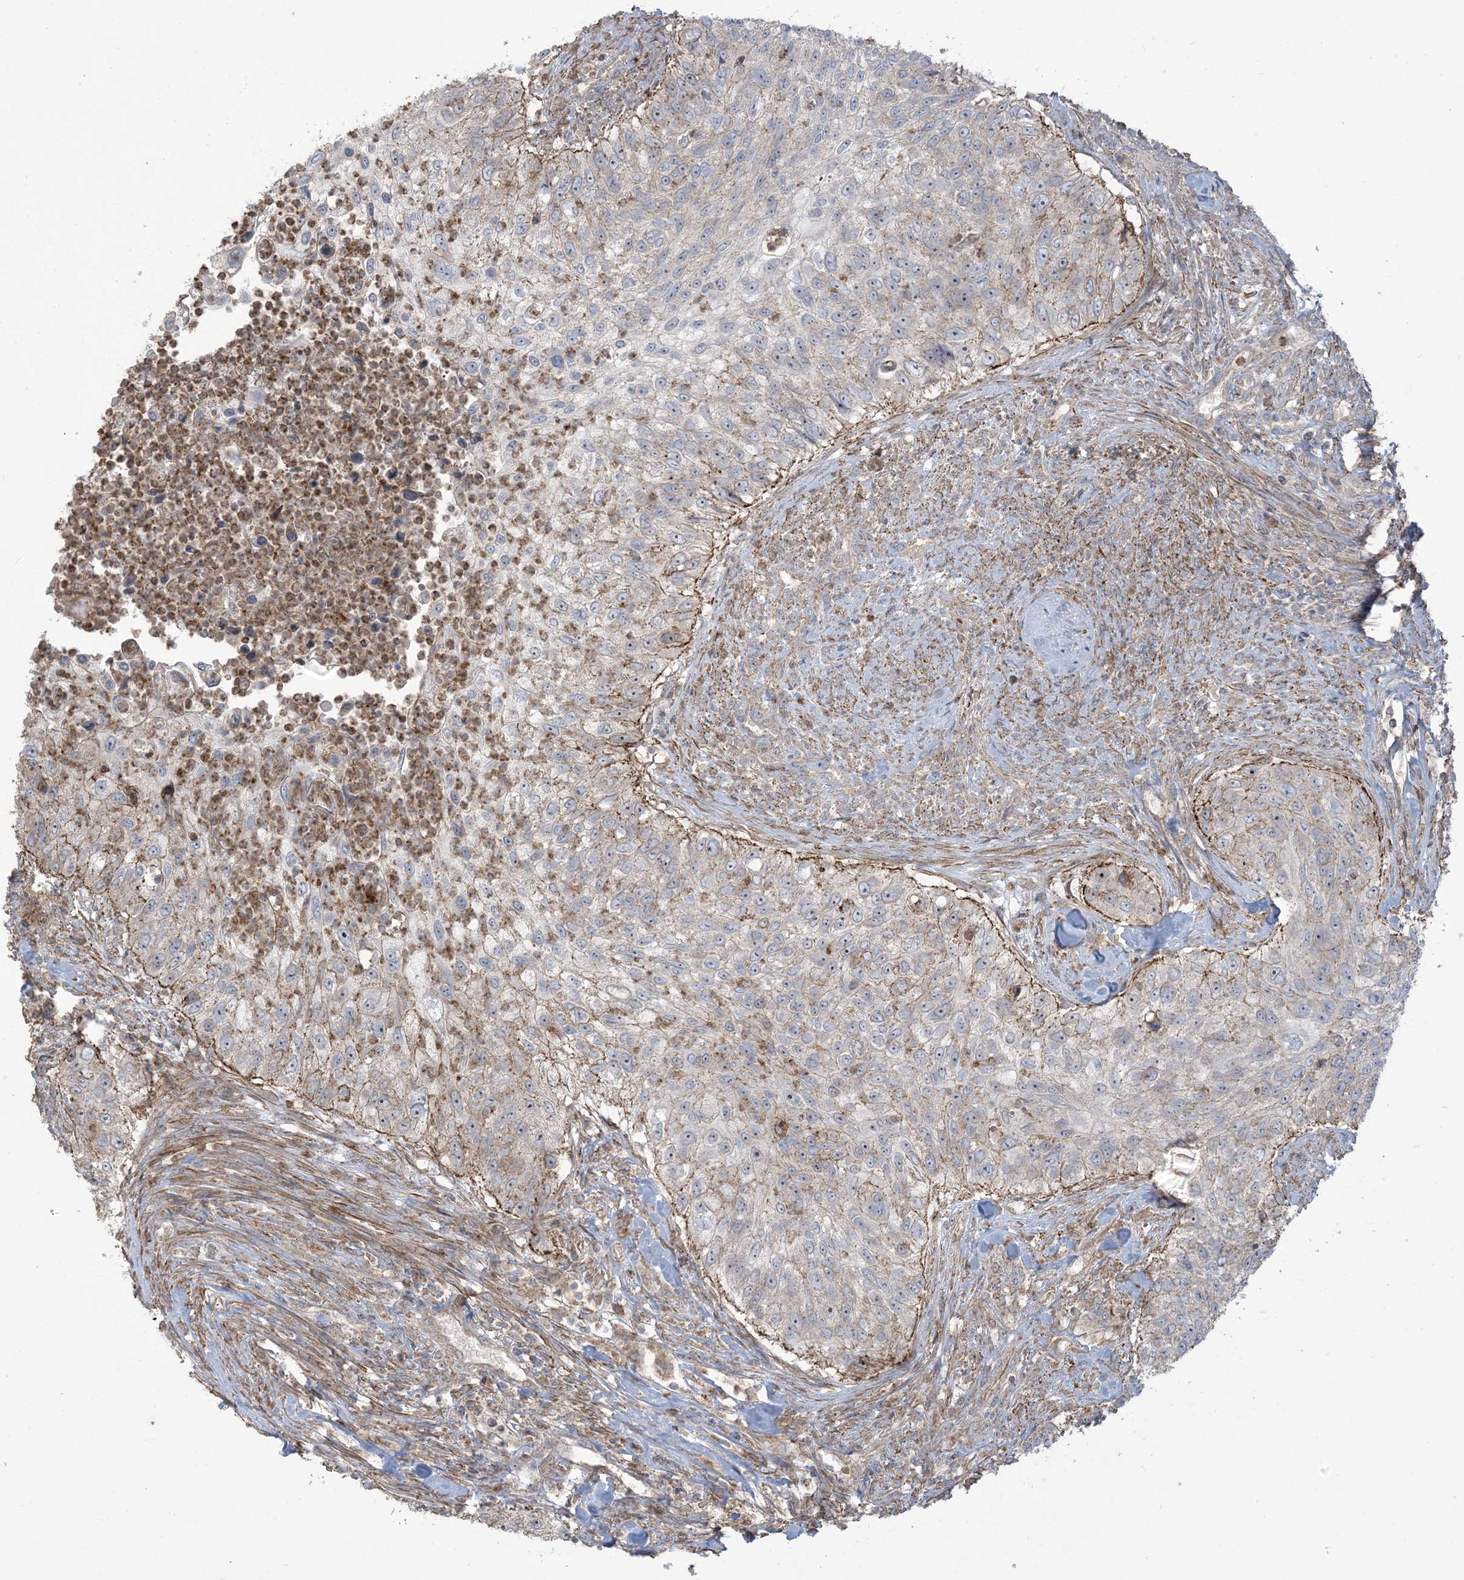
{"staining": {"intensity": "weak", "quantity": "<25%", "location": "cytoplasmic/membranous"}, "tissue": "urothelial cancer", "cell_type": "Tumor cells", "image_type": "cancer", "snomed": [{"axis": "morphology", "description": "Urothelial carcinoma, High grade"}, {"axis": "topography", "description": "Urinary bladder"}], "caption": "Tumor cells show no significant expression in urothelial cancer. The staining was performed using DAB (3,3'-diaminobenzidine) to visualize the protein expression in brown, while the nuclei were stained in blue with hematoxylin (Magnification: 20x).", "gene": "KLHL18", "patient": {"sex": "female", "age": 60}}